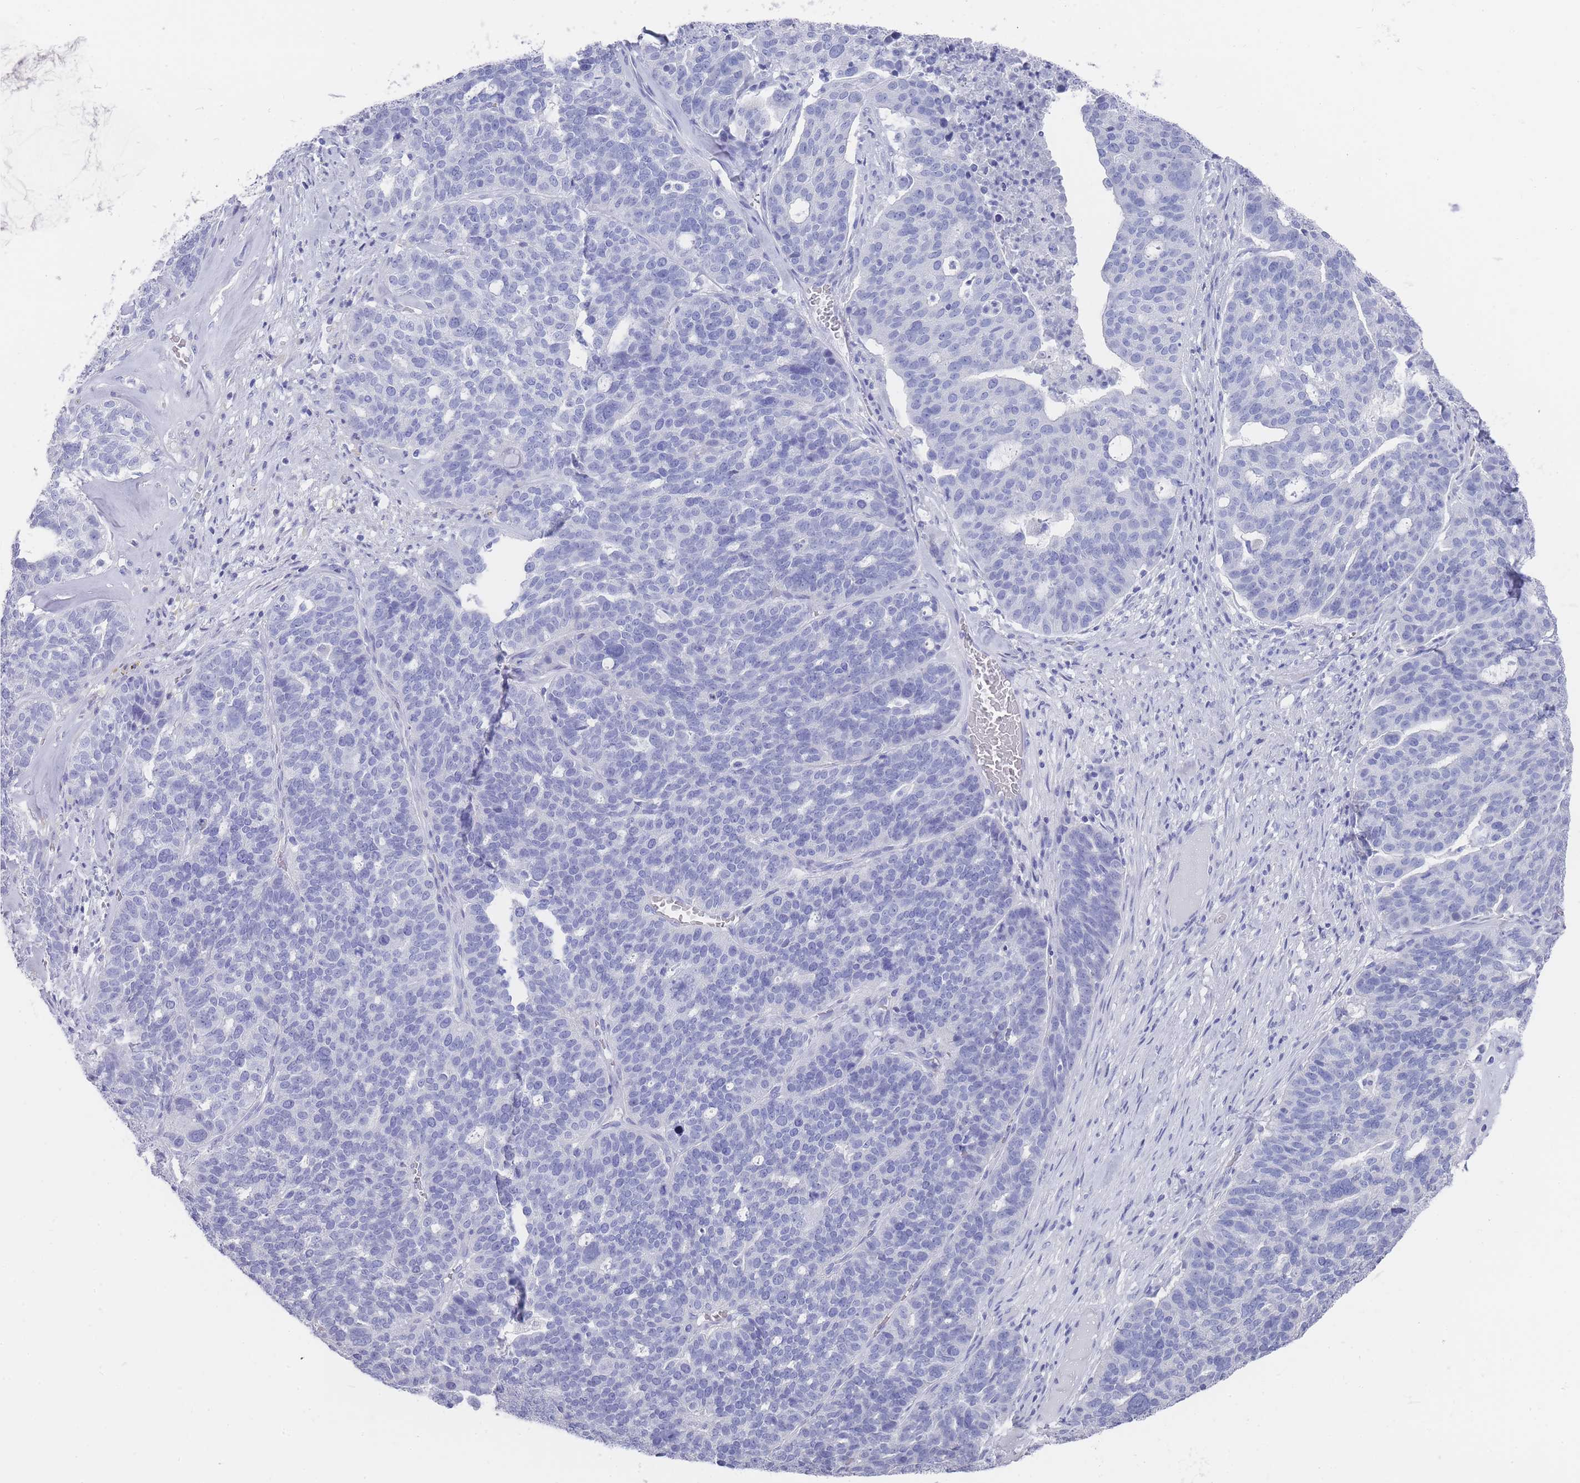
{"staining": {"intensity": "negative", "quantity": "none", "location": "none"}, "tissue": "ovarian cancer", "cell_type": "Tumor cells", "image_type": "cancer", "snomed": [{"axis": "morphology", "description": "Cystadenocarcinoma, serous, NOS"}, {"axis": "topography", "description": "Ovary"}], "caption": "This histopathology image is of ovarian cancer stained with immunohistochemistry (IHC) to label a protein in brown with the nuclei are counter-stained blue. There is no positivity in tumor cells.", "gene": "RAB2B", "patient": {"sex": "female", "age": 59}}